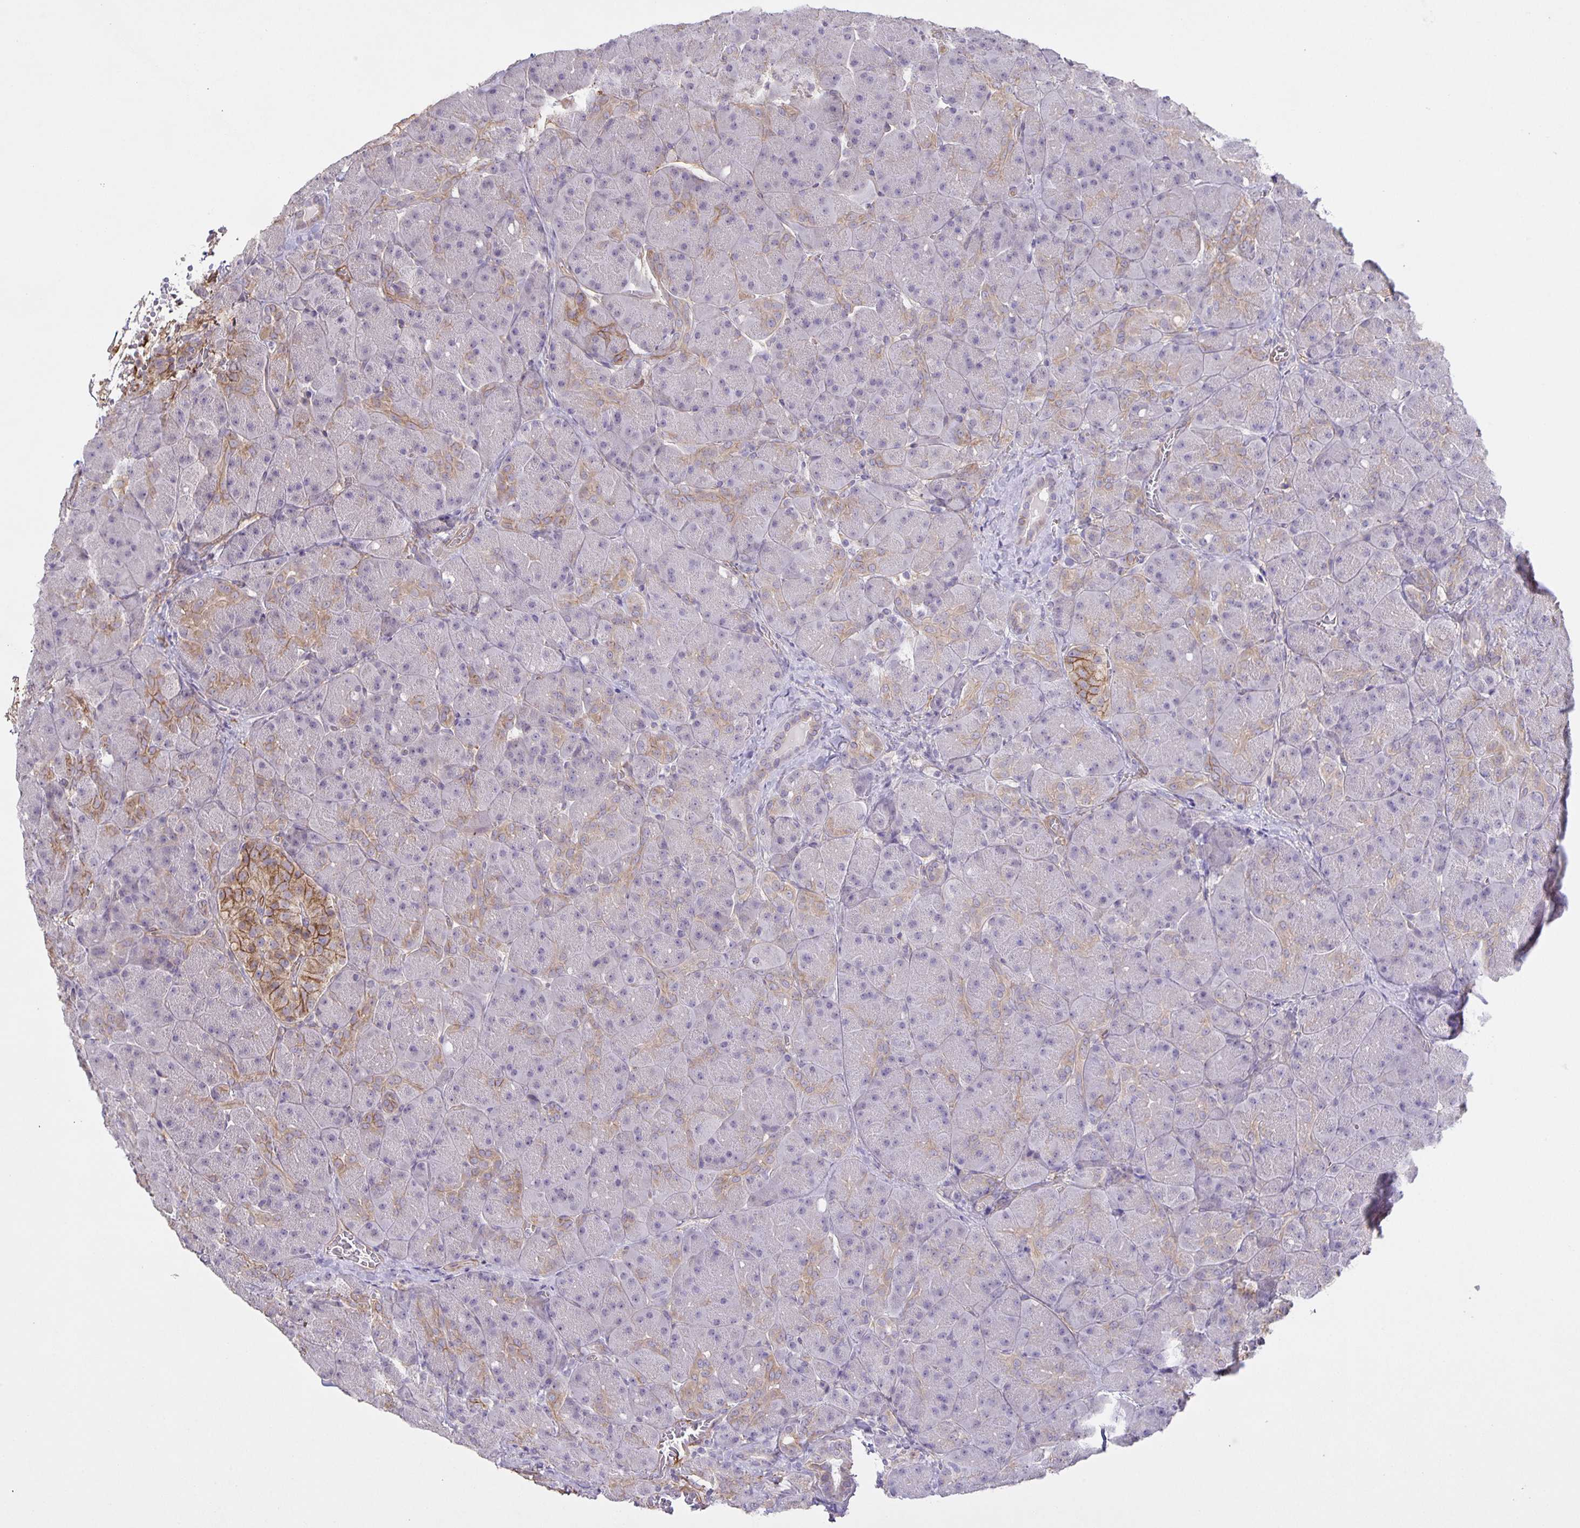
{"staining": {"intensity": "weak", "quantity": "<25%", "location": "cytoplasmic/membranous"}, "tissue": "pancreas", "cell_type": "Exocrine glandular cells", "image_type": "normal", "snomed": [{"axis": "morphology", "description": "Normal tissue, NOS"}, {"axis": "topography", "description": "Pancreas"}], "caption": "High magnification brightfield microscopy of unremarkable pancreas stained with DAB (brown) and counterstained with hematoxylin (blue): exocrine glandular cells show no significant staining. (Brightfield microscopy of DAB (3,3'-diaminobenzidine) immunohistochemistry (IHC) at high magnification).", "gene": "SRCIN1", "patient": {"sex": "male", "age": 55}}